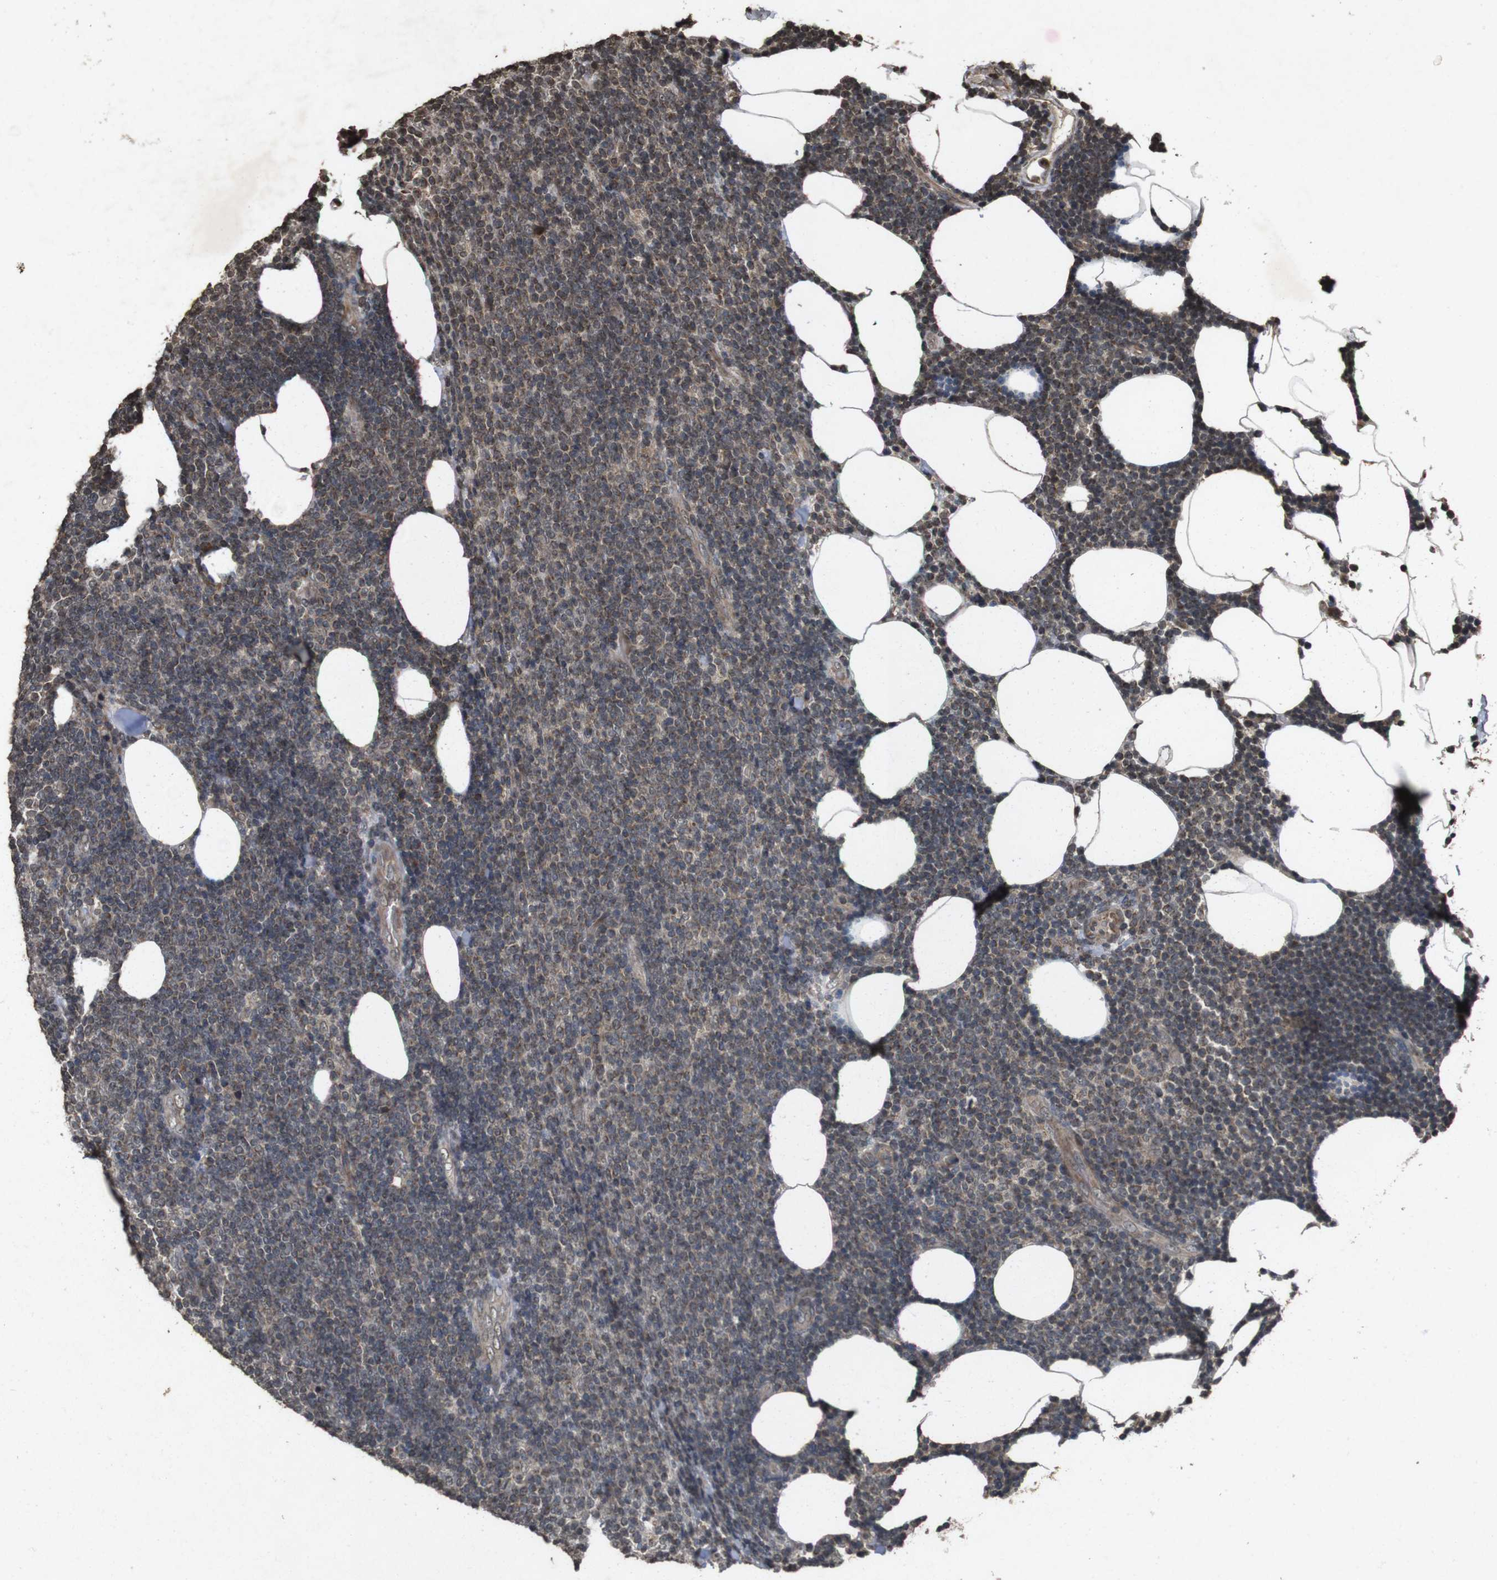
{"staining": {"intensity": "weak", "quantity": "<25%", "location": "cytoplasmic/membranous,nuclear"}, "tissue": "lymphoma", "cell_type": "Tumor cells", "image_type": "cancer", "snomed": [{"axis": "morphology", "description": "Malignant lymphoma, non-Hodgkin's type, Low grade"}, {"axis": "topography", "description": "Lymph node"}], "caption": "This is a histopathology image of immunohistochemistry (IHC) staining of low-grade malignant lymphoma, non-Hodgkin's type, which shows no expression in tumor cells. (Immunohistochemistry (ihc), brightfield microscopy, high magnification).", "gene": "SORL1", "patient": {"sex": "male", "age": 66}}